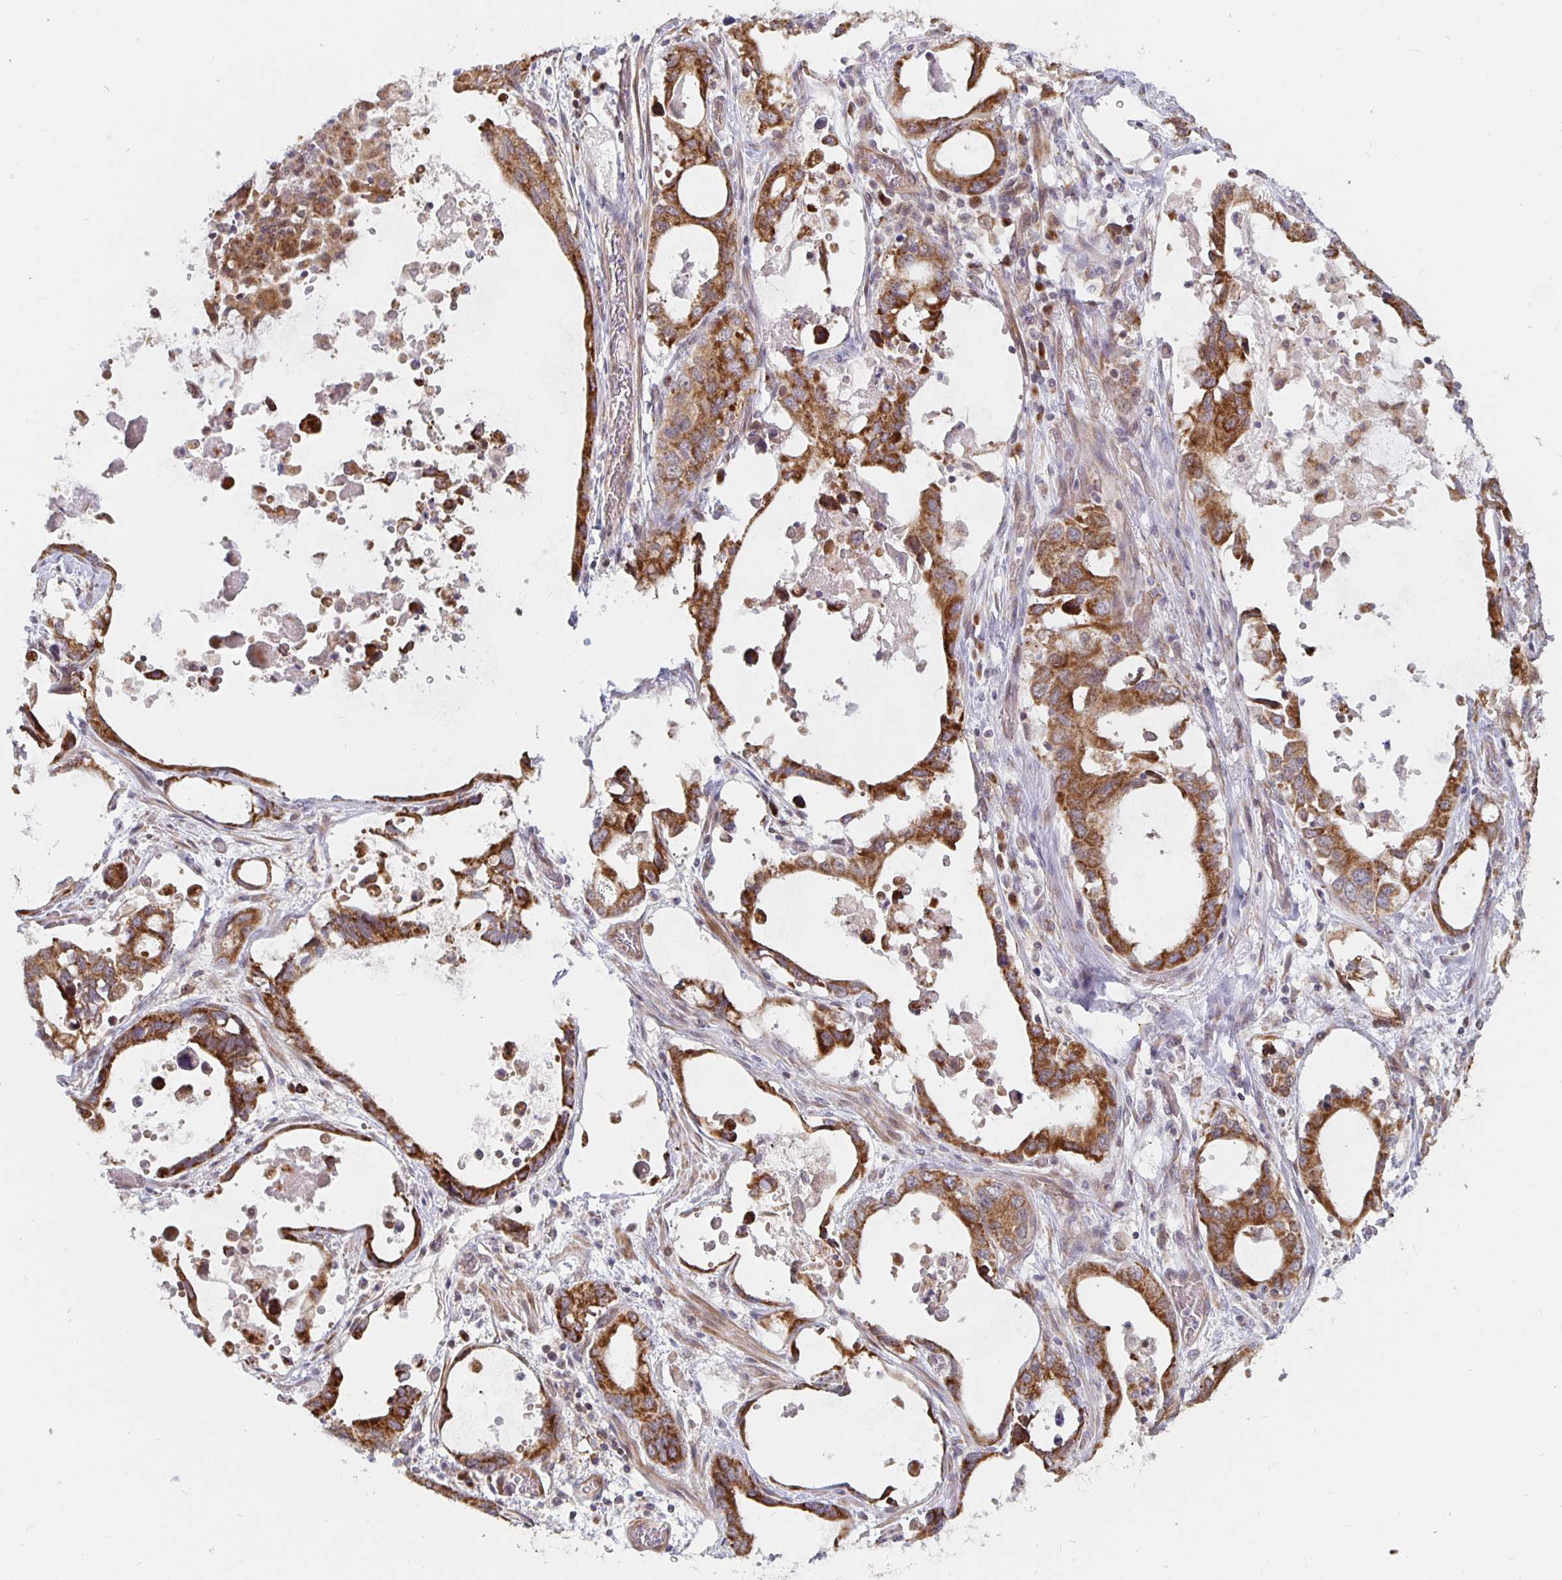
{"staining": {"intensity": "strong", "quantity": ">75%", "location": "cytoplasmic/membranous"}, "tissue": "stomach cancer", "cell_type": "Tumor cells", "image_type": "cancer", "snomed": [{"axis": "morphology", "description": "Adenocarcinoma, NOS"}, {"axis": "topography", "description": "Stomach, upper"}], "caption": "A histopathology image showing strong cytoplasmic/membranous expression in approximately >75% of tumor cells in stomach cancer, as visualized by brown immunohistochemical staining.", "gene": "MRPL28", "patient": {"sex": "male", "age": 74}}